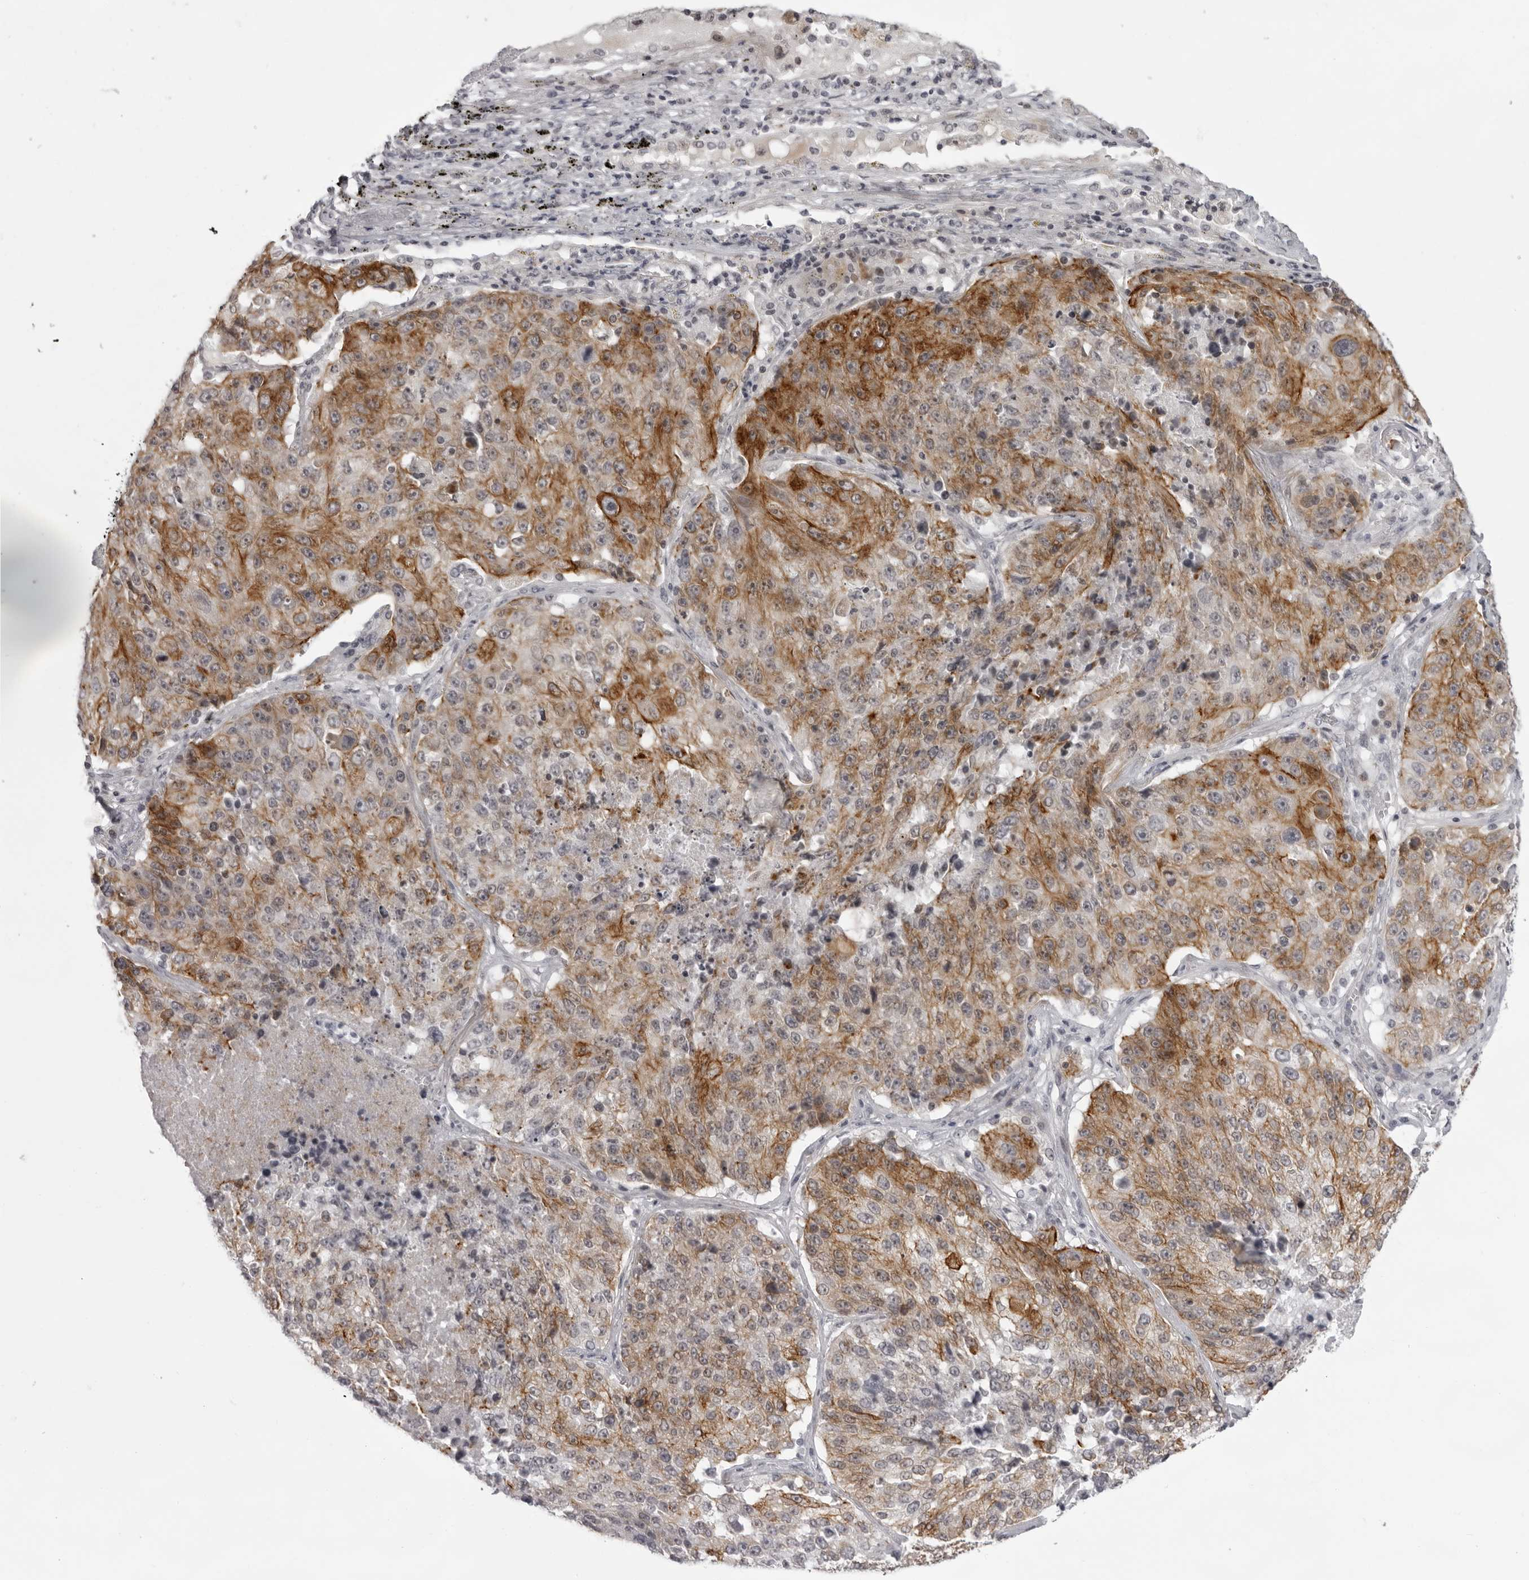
{"staining": {"intensity": "moderate", "quantity": ">75%", "location": "cytoplasmic/membranous"}, "tissue": "lung cancer", "cell_type": "Tumor cells", "image_type": "cancer", "snomed": [{"axis": "morphology", "description": "Squamous cell carcinoma, NOS"}, {"axis": "topography", "description": "Lung"}], "caption": "IHC micrograph of human lung squamous cell carcinoma stained for a protein (brown), which reveals medium levels of moderate cytoplasmic/membranous staining in about >75% of tumor cells.", "gene": "NUDT18", "patient": {"sex": "male", "age": 61}}